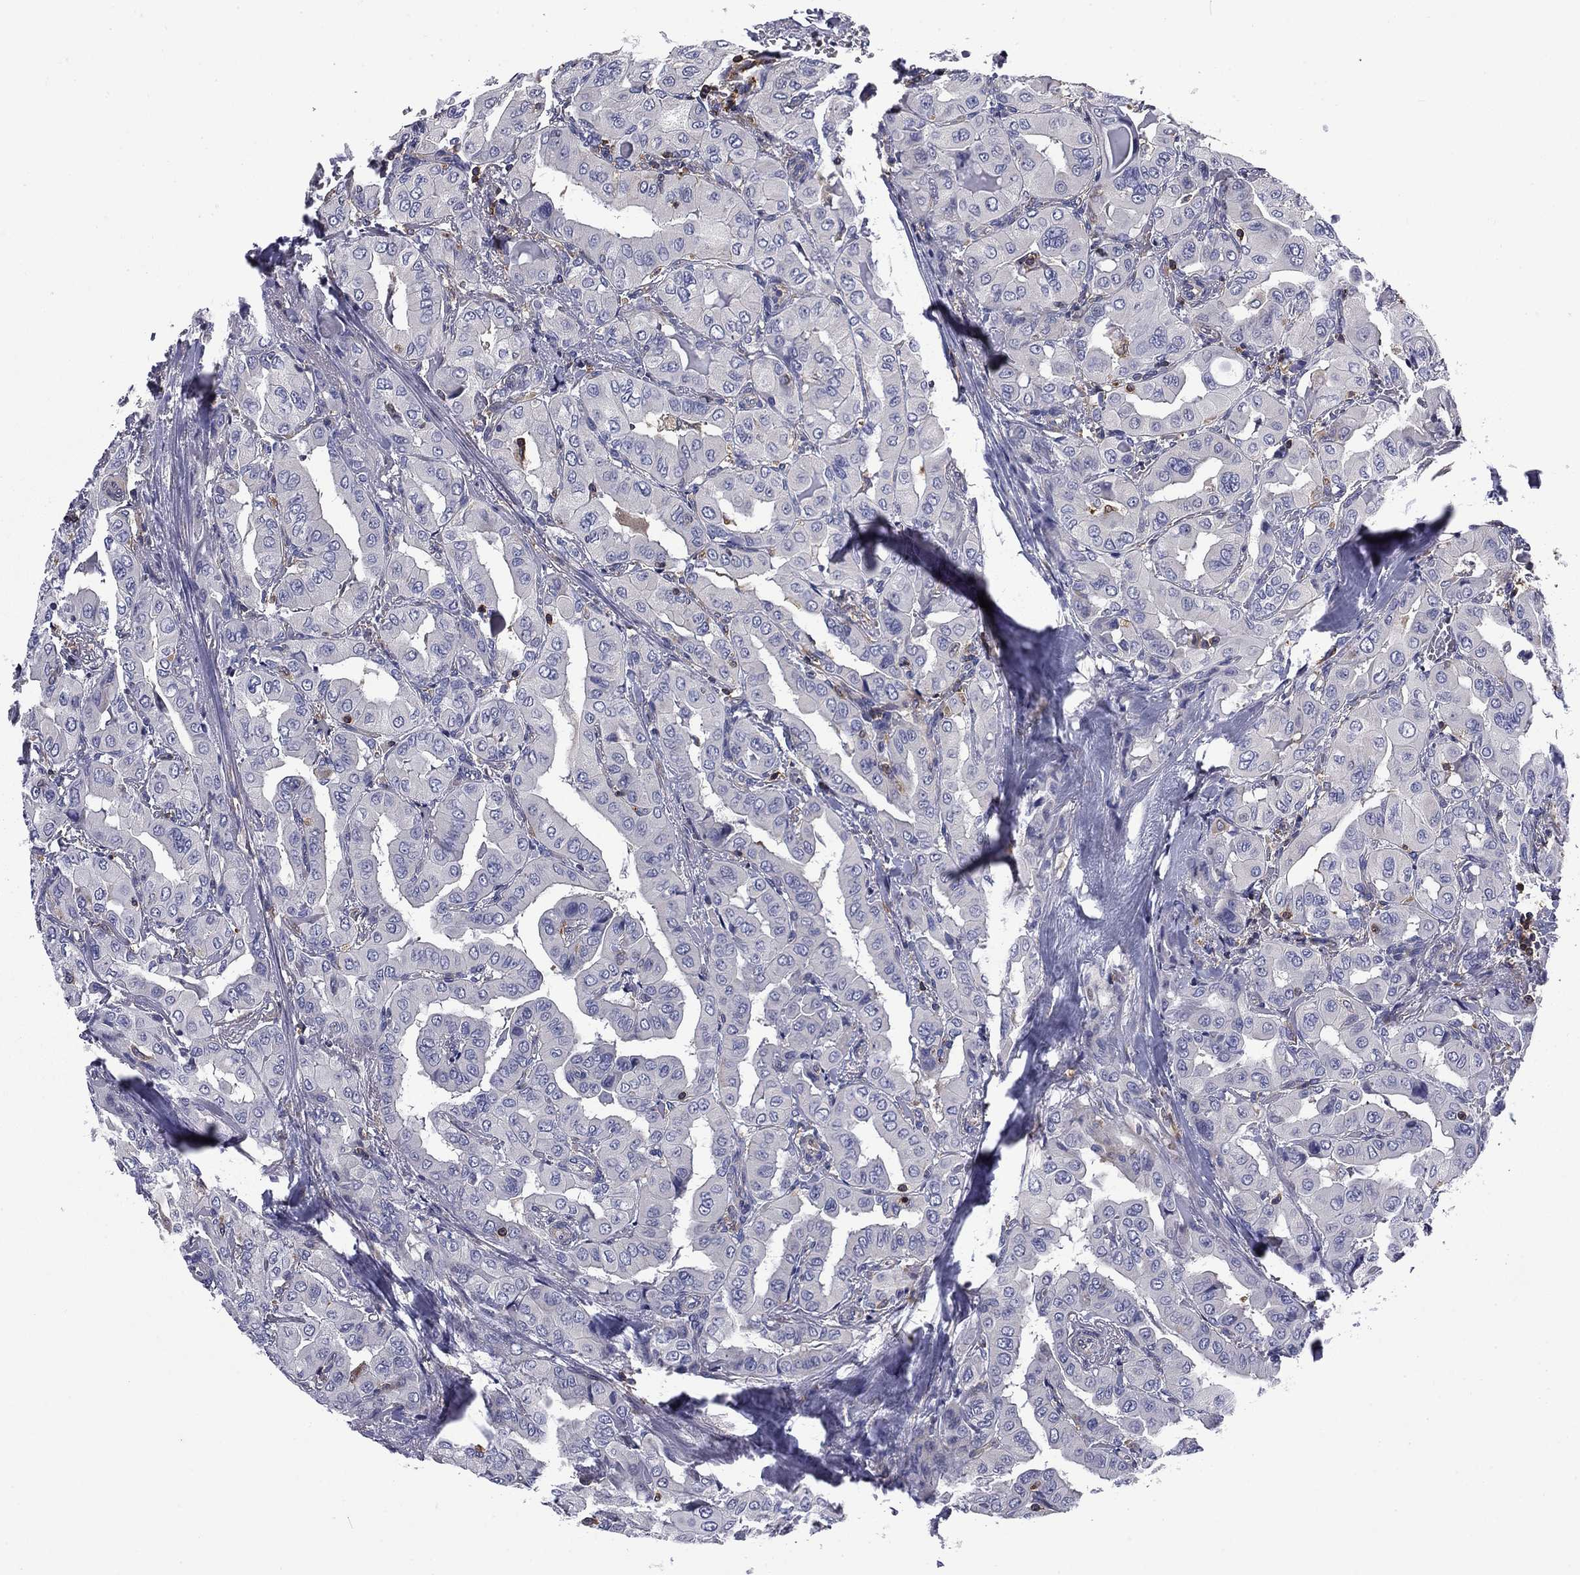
{"staining": {"intensity": "negative", "quantity": "none", "location": "none"}, "tissue": "thyroid cancer", "cell_type": "Tumor cells", "image_type": "cancer", "snomed": [{"axis": "morphology", "description": "Normal tissue, NOS"}, {"axis": "morphology", "description": "Papillary adenocarcinoma, NOS"}, {"axis": "topography", "description": "Thyroid gland"}], "caption": "DAB (3,3'-diaminobenzidine) immunohistochemical staining of human thyroid papillary adenocarcinoma exhibits no significant staining in tumor cells.", "gene": "ARHGAP45", "patient": {"sex": "female", "age": 66}}